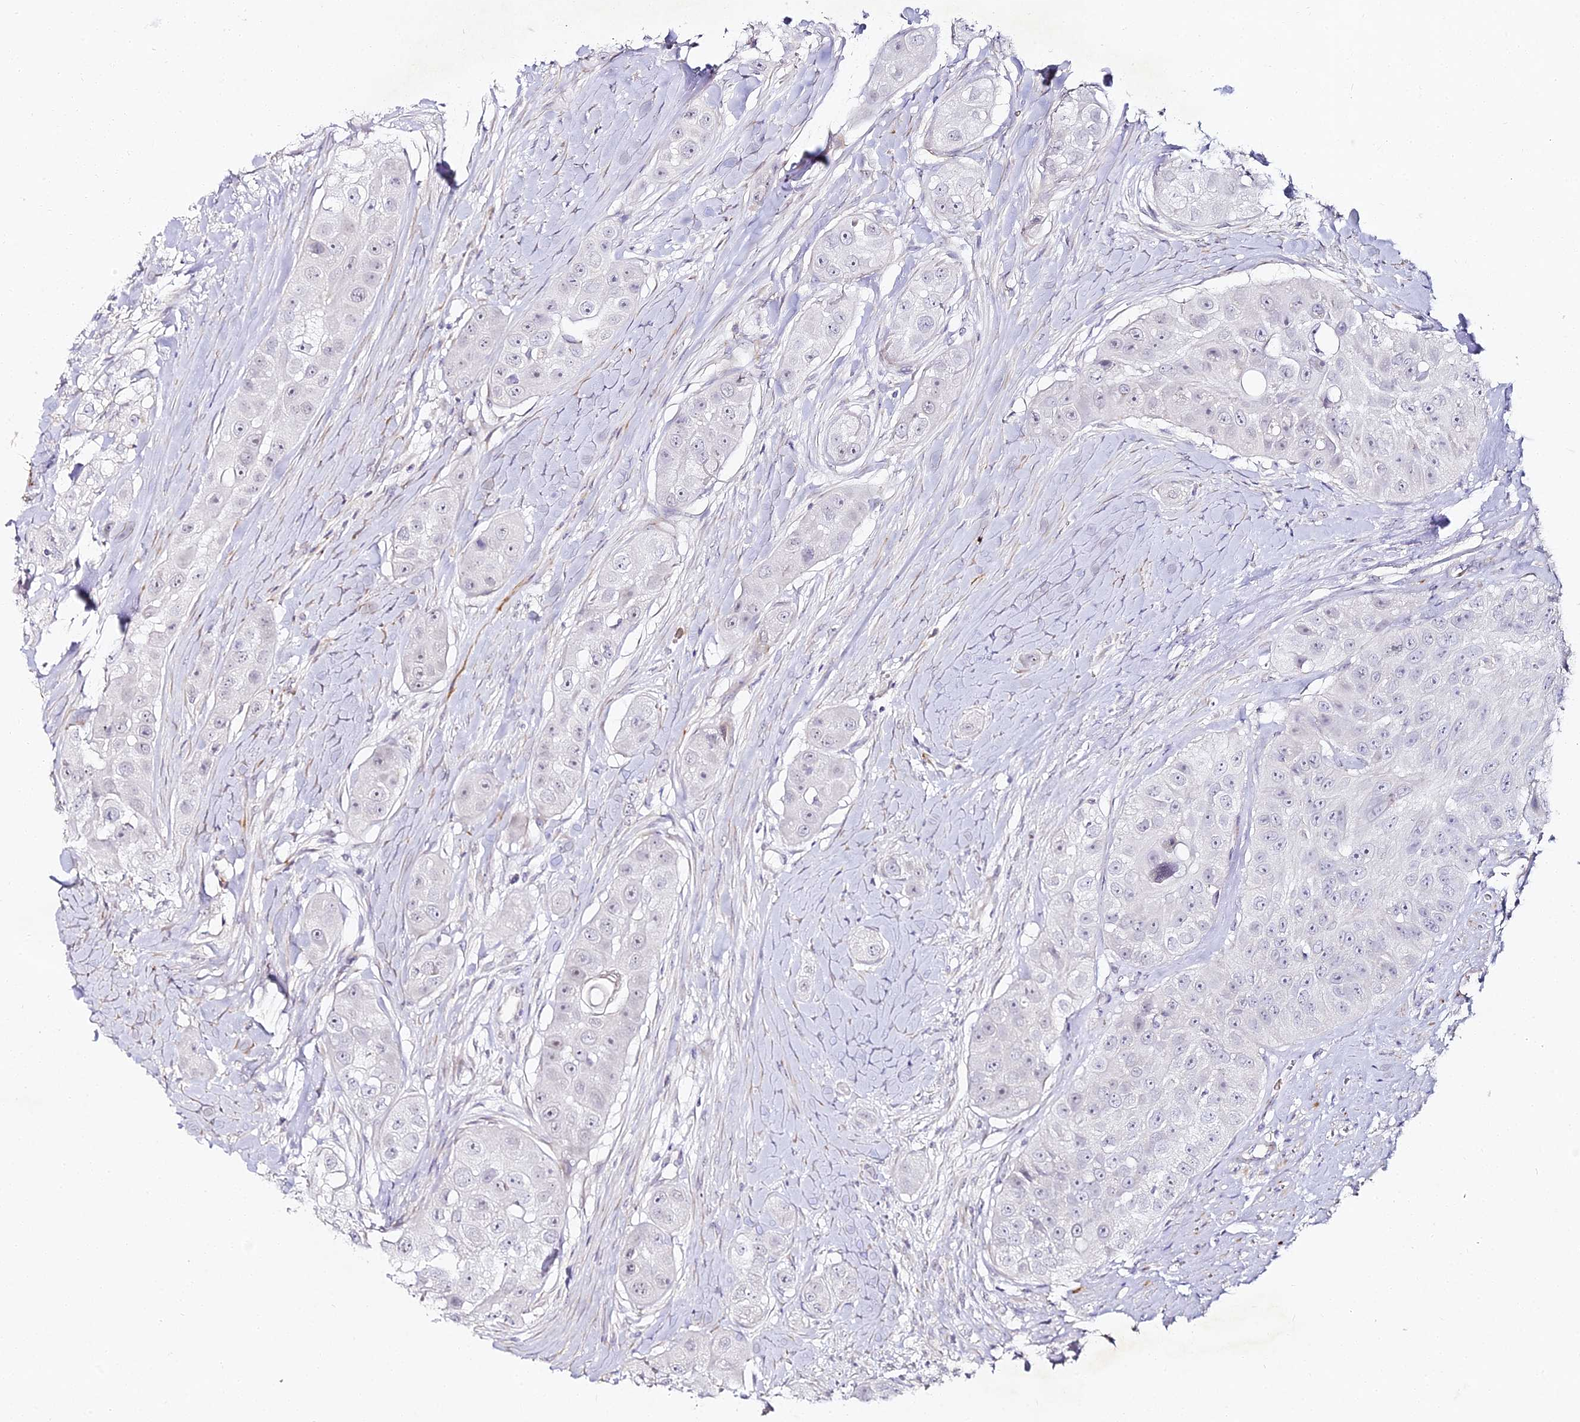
{"staining": {"intensity": "negative", "quantity": "none", "location": "none"}, "tissue": "head and neck cancer", "cell_type": "Tumor cells", "image_type": "cancer", "snomed": [{"axis": "morphology", "description": "Normal tissue, NOS"}, {"axis": "morphology", "description": "Squamous cell carcinoma, NOS"}, {"axis": "topography", "description": "Skeletal muscle"}, {"axis": "topography", "description": "Head-Neck"}], "caption": "The photomicrograph shows no significant positivity in tumor cells of head and neck squamous cell carcinoma. The staining was performed using DAB (3,3'-diaminobenzidine) to visualize the protein expression in brown, while the nuclei were stained in blue with hematoxylin (Magnification: 20x).", "gene": "ALPG", "patient": {"sex": "male", "age": 51}}